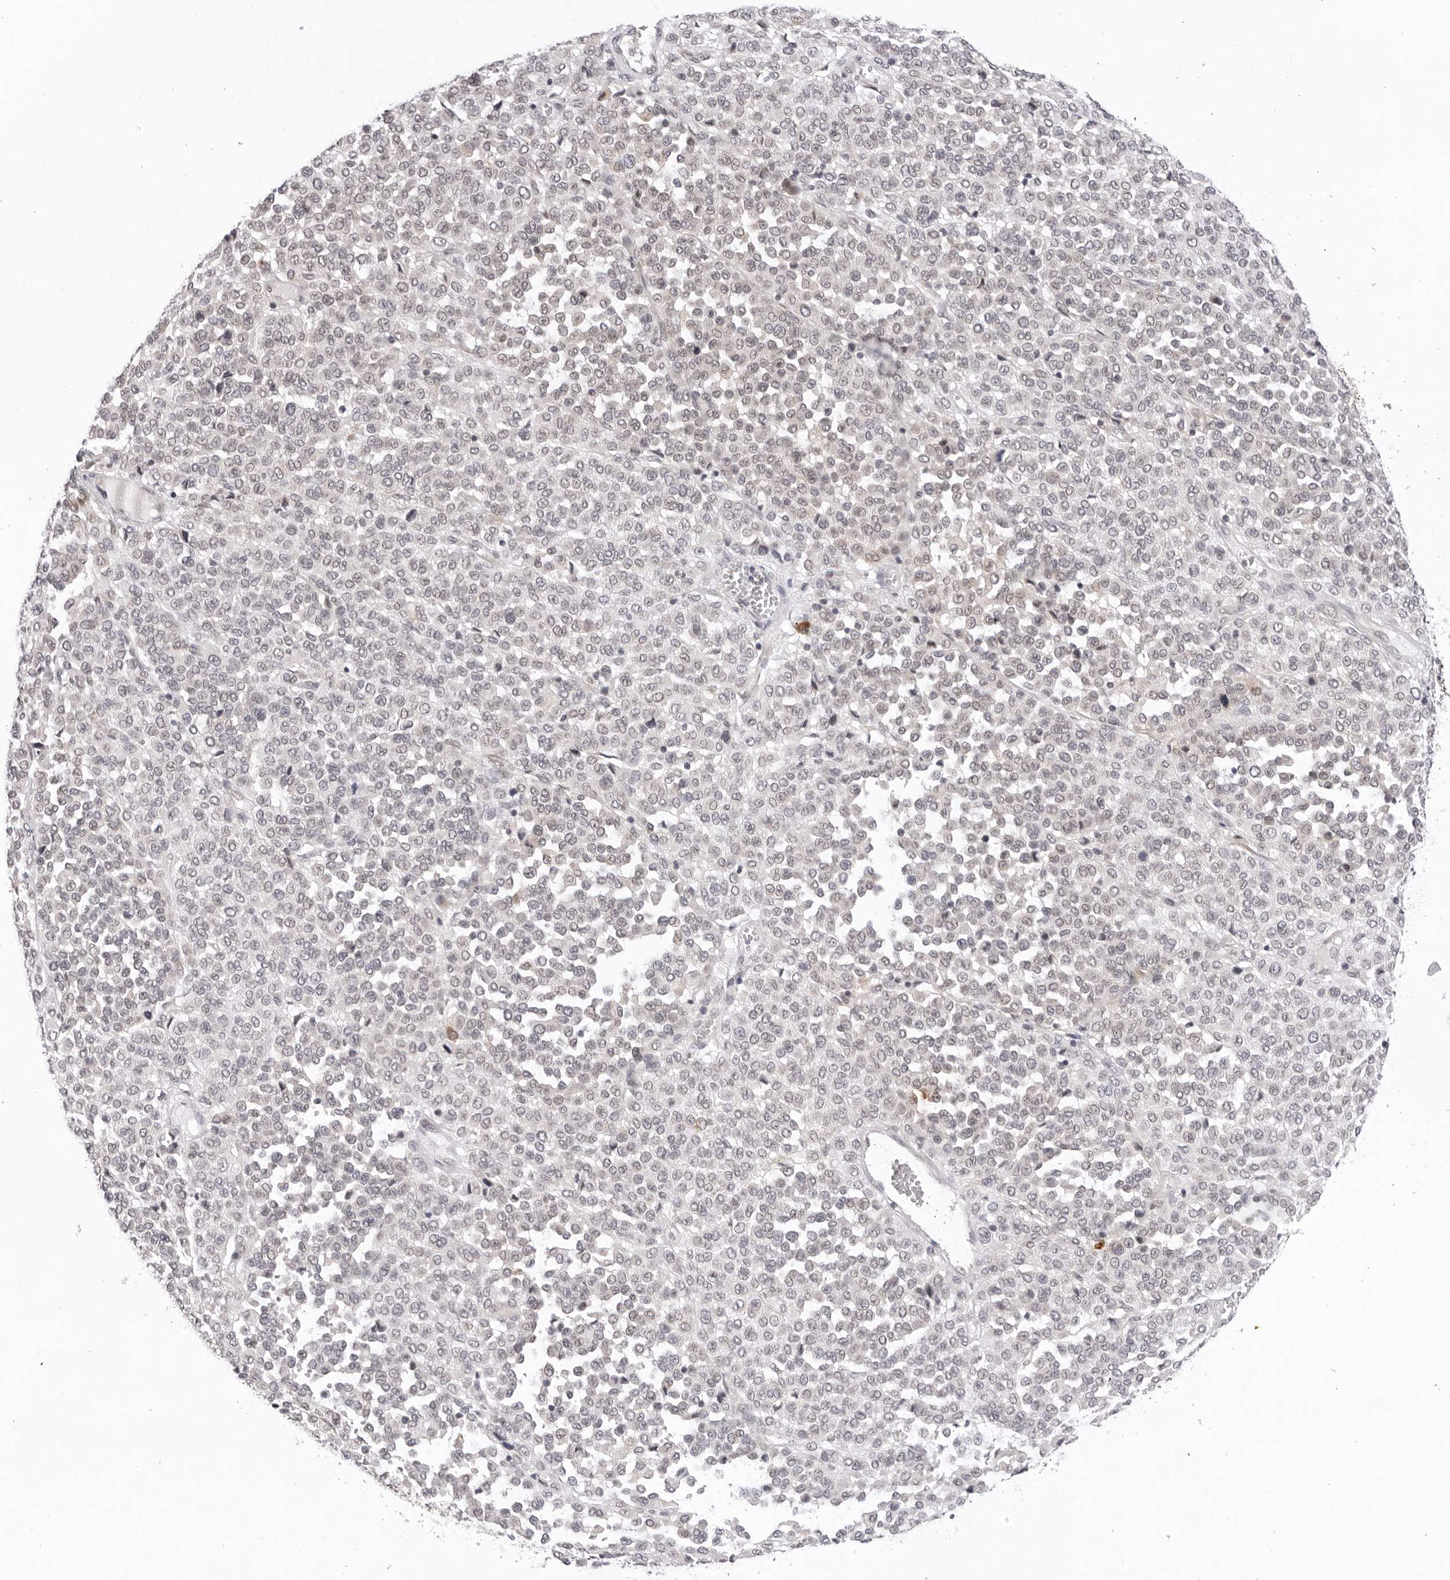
{"staining": {"intensity": "negative", "quantity": "none", "location": "none"}, "tissue": "melanoma", "cell_type": "Tumor cells", "image_type": "cancer", "snomed": [{"axis": "morphology", "description": "Malignant melanoma, Metastatic site"}, {"axis": "topography", "description": "Pancreas"}], "caption": "Immunohistochemical staining of human malignant melanoma (metastatic site) displays no significant expression in tumor cells.", "gene": "IL17RA", "patient": {"sex": "female", "age": 30}}